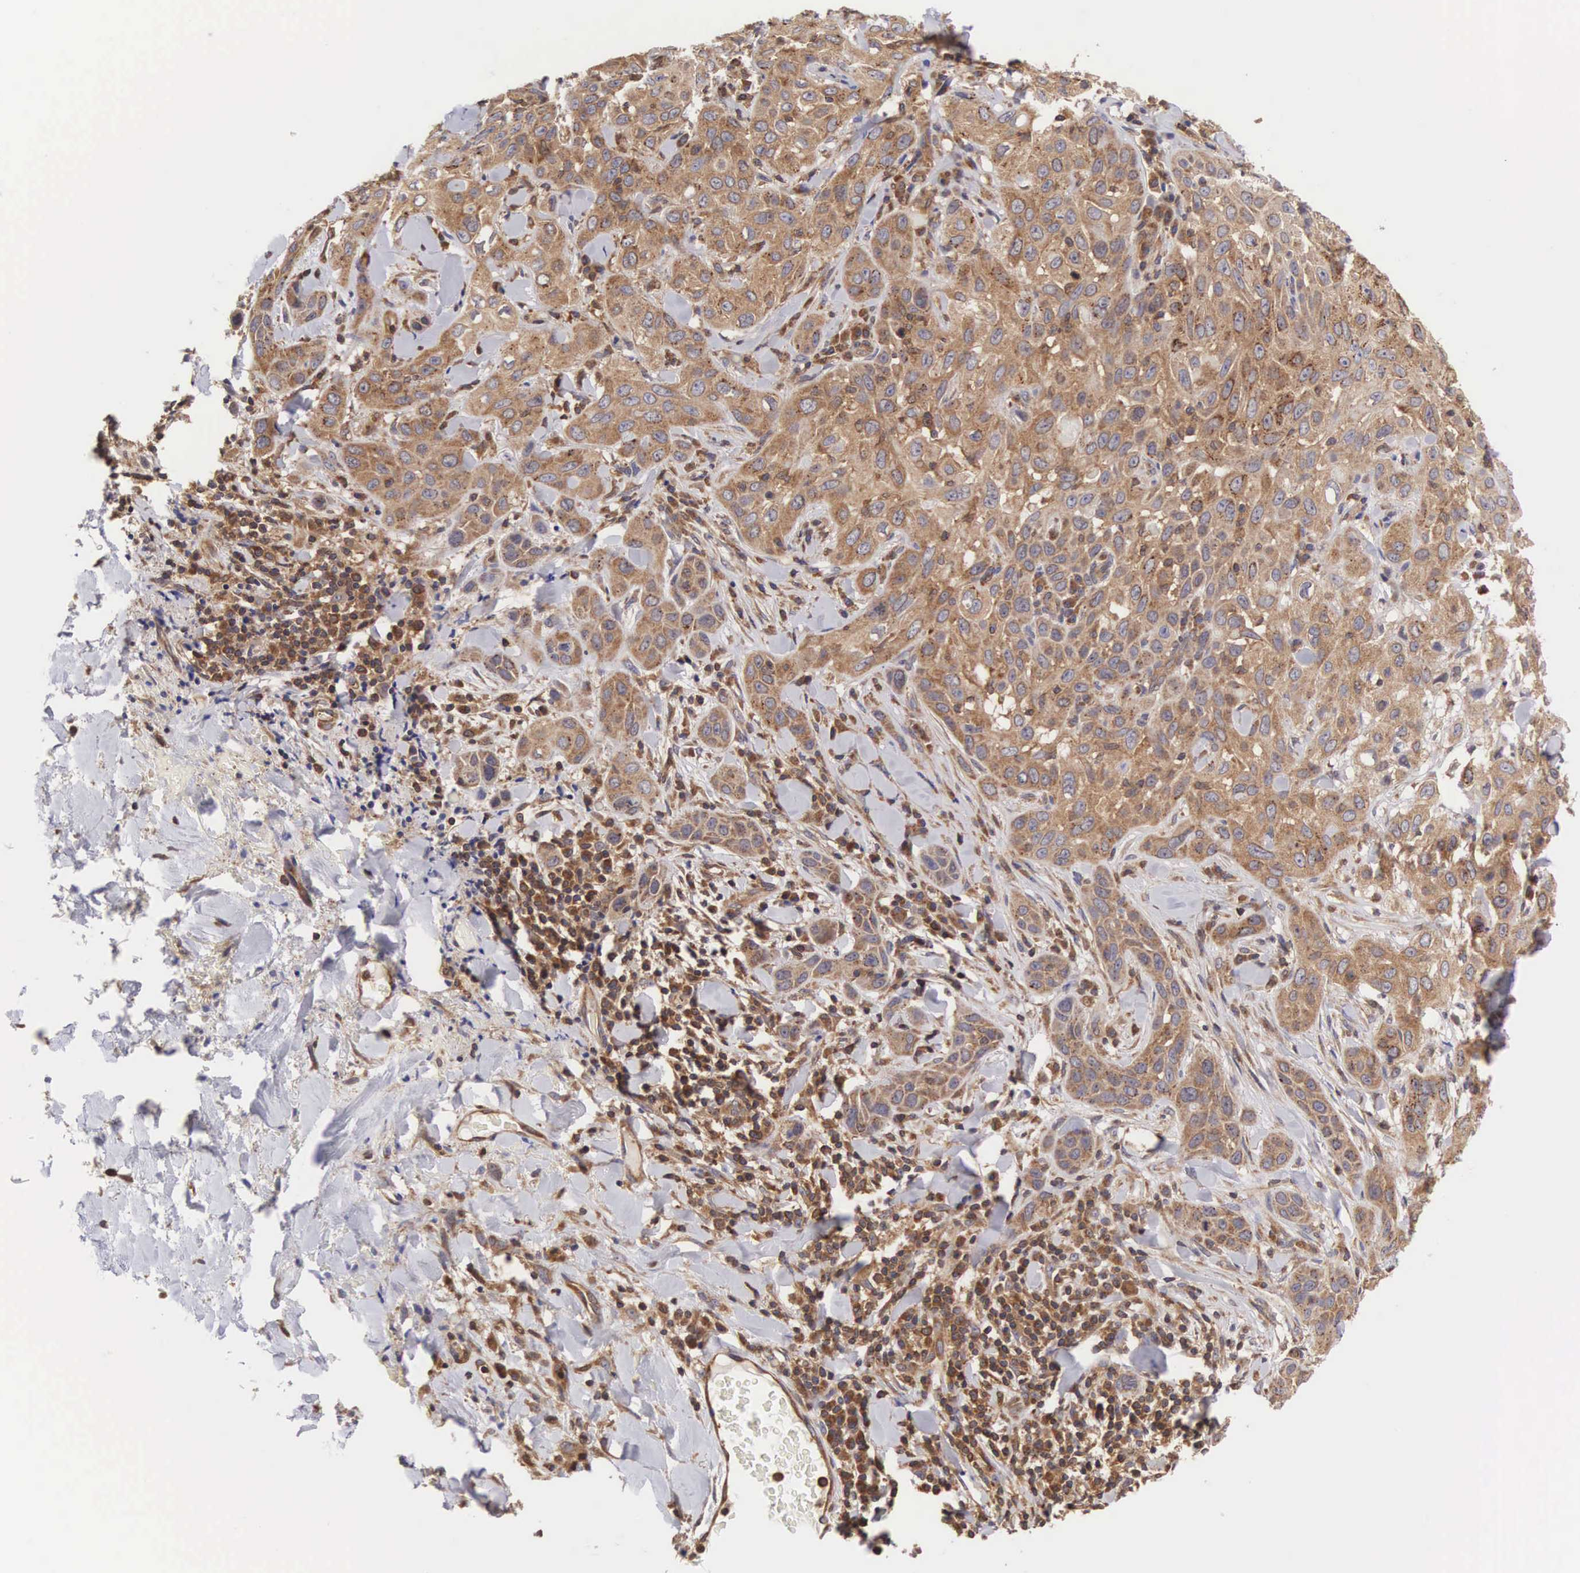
{"staining": {"intensity": "moderate", "quantity": ">75%", "location": "cytoplasmic/membranous"}, "tissue": "skin cancer", "cell_type": "Tumor cells", "image_type": "cancer", "snomed": [{"axis": "morphology", "description": "Squamous cell carcinoma, NOS"}, {"axis": "topography", "description": "Skin"}], "caption": "The immunohistochemical stain highlights moderate cytoplasmic/membranous positivity in tumor cells of skin cancer tissue.", "gene": "DHRS1", "patient": {"sex": "male", "age": 84}}